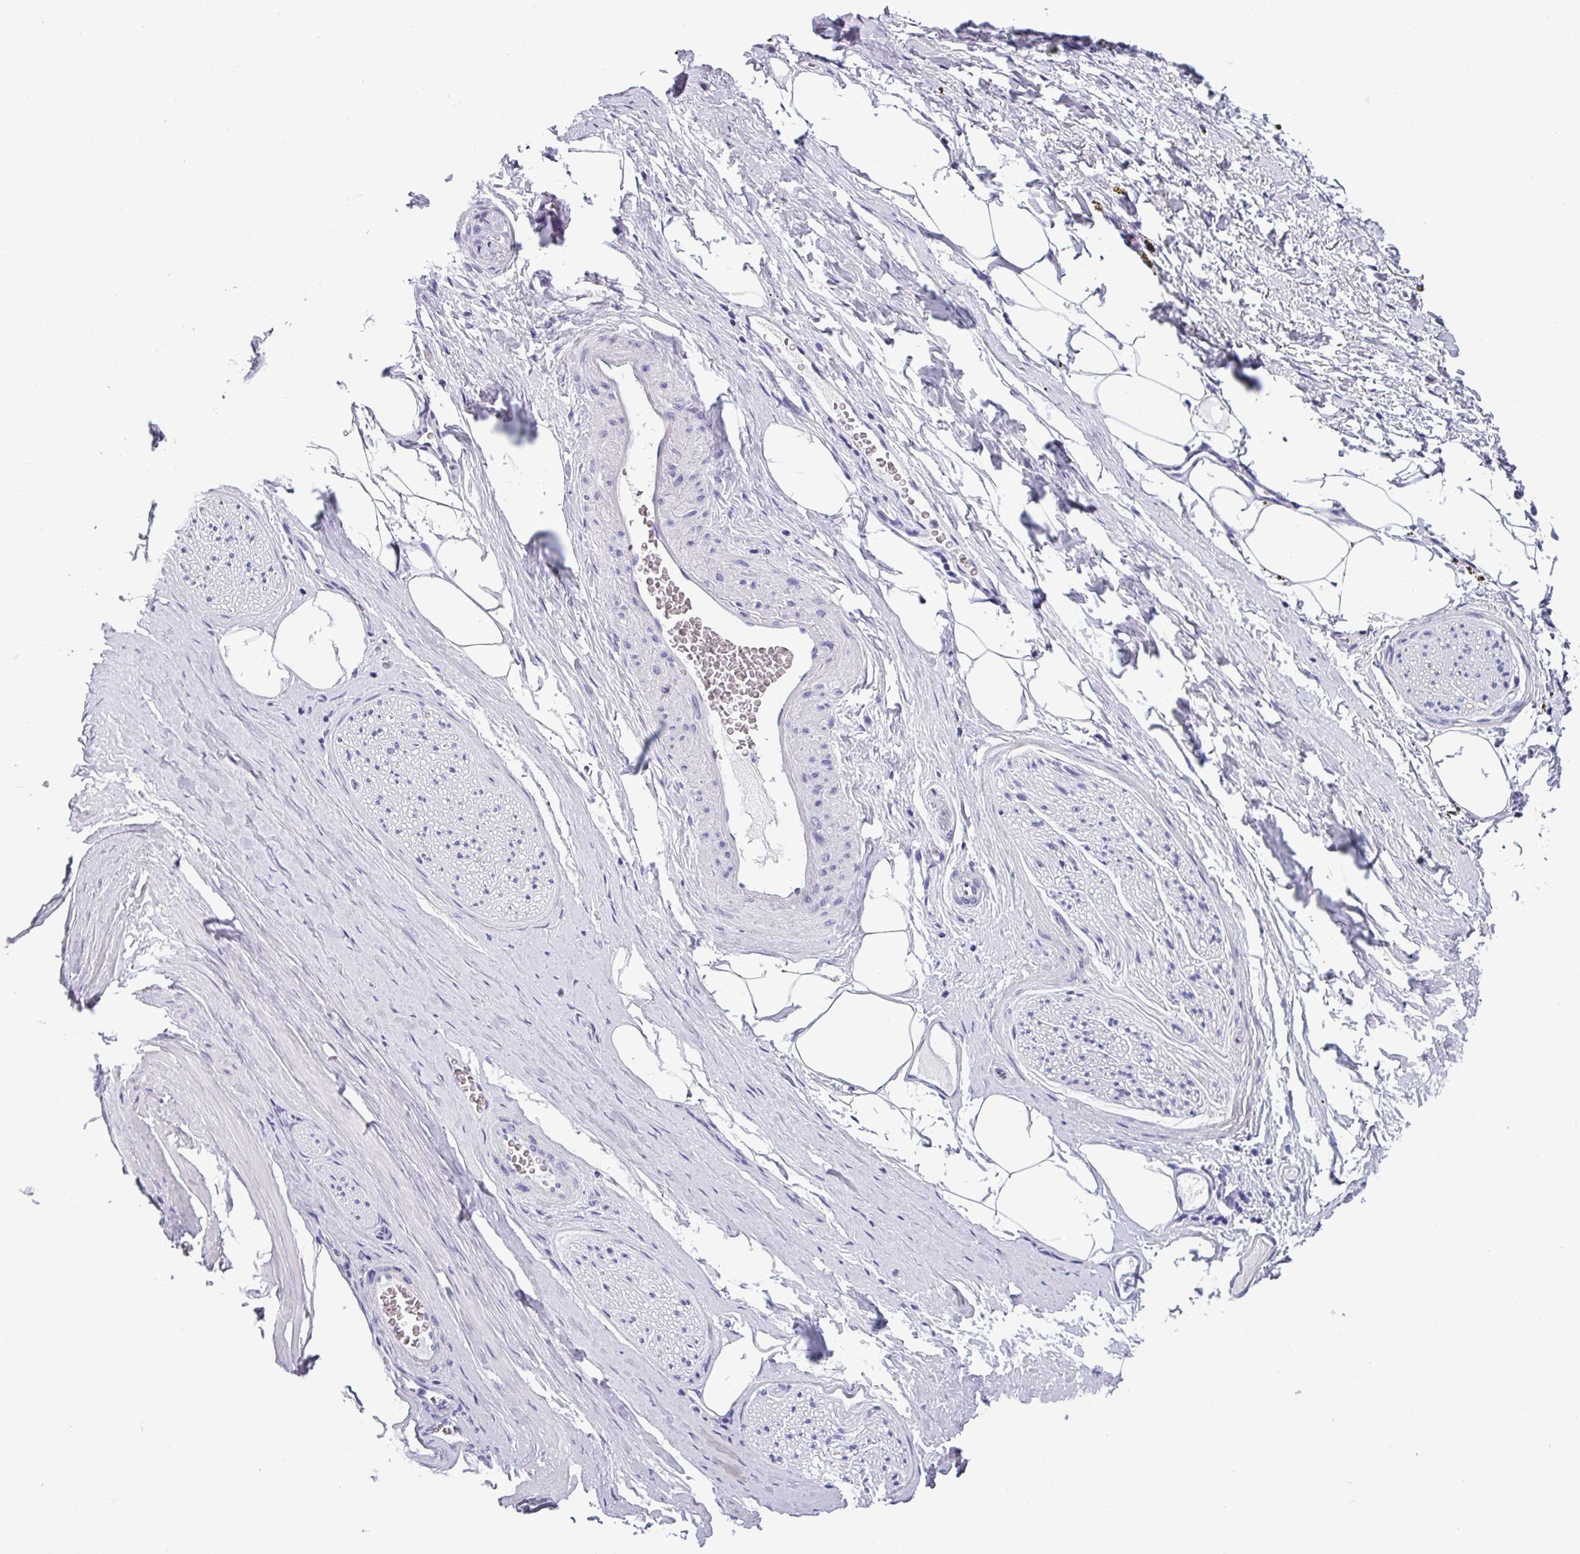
{"staining": {"intensity": "negative", "quantity": "none", "location": "none"}, "tissue": "adipose tissue", "cell_type": "Adipocytes", "image_type": "normal", "snomed": [{"axis": "morphology", "description": "Normal tissue, NOS"}, {"axis": "morphology", "description": "Adenocarcinoma, High grade"}, {"axis": "topography", "description": "Prostate"}, {"axis": "topography", "description": "Peripheral nerve tissue"}], "caption": "Human adipose tissue stained for a protein using immunohistochemistry reveals no positivity in adipocytes.", "gene": "SRGAP1", "patient": {"sex": "male", "age": 68}}